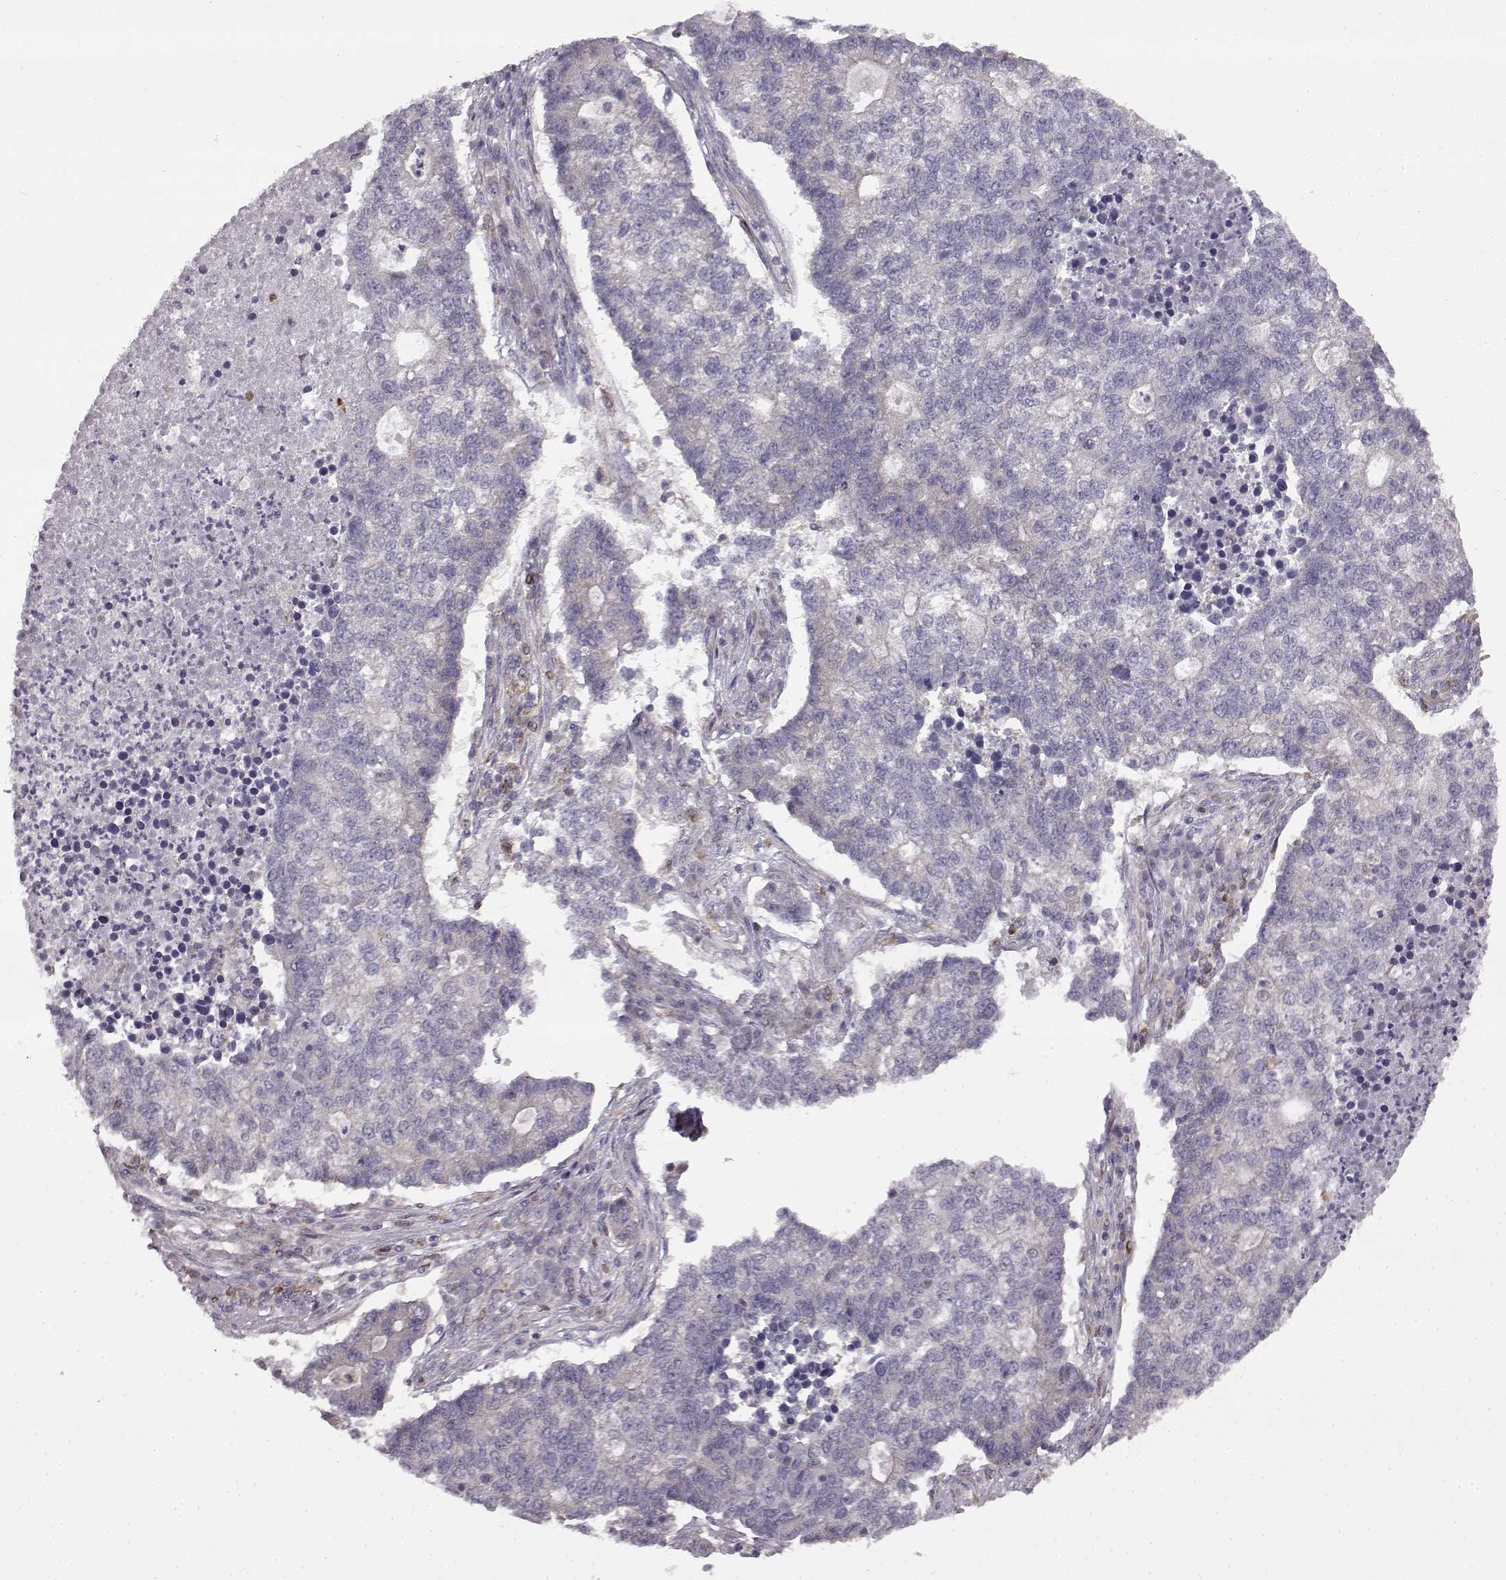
{"staining": {"intensity": "negative", "quantity": "none", "location": "none"}, "tissue": "lung cancer", "cell_type": "Tumor cells", "image_type": "cancer", "snomed": [{"axis": "morphology", "description": "Adenocarcinoma, NOS"}, {"axis": "topography", "description": "Lung"}], "caption": "Micrograph shows no protein positivity in tumor cells of lung adenocarcinoma tissue.", "gene": "SPAG17", "patient": {"sex": "male", "age": 57}}